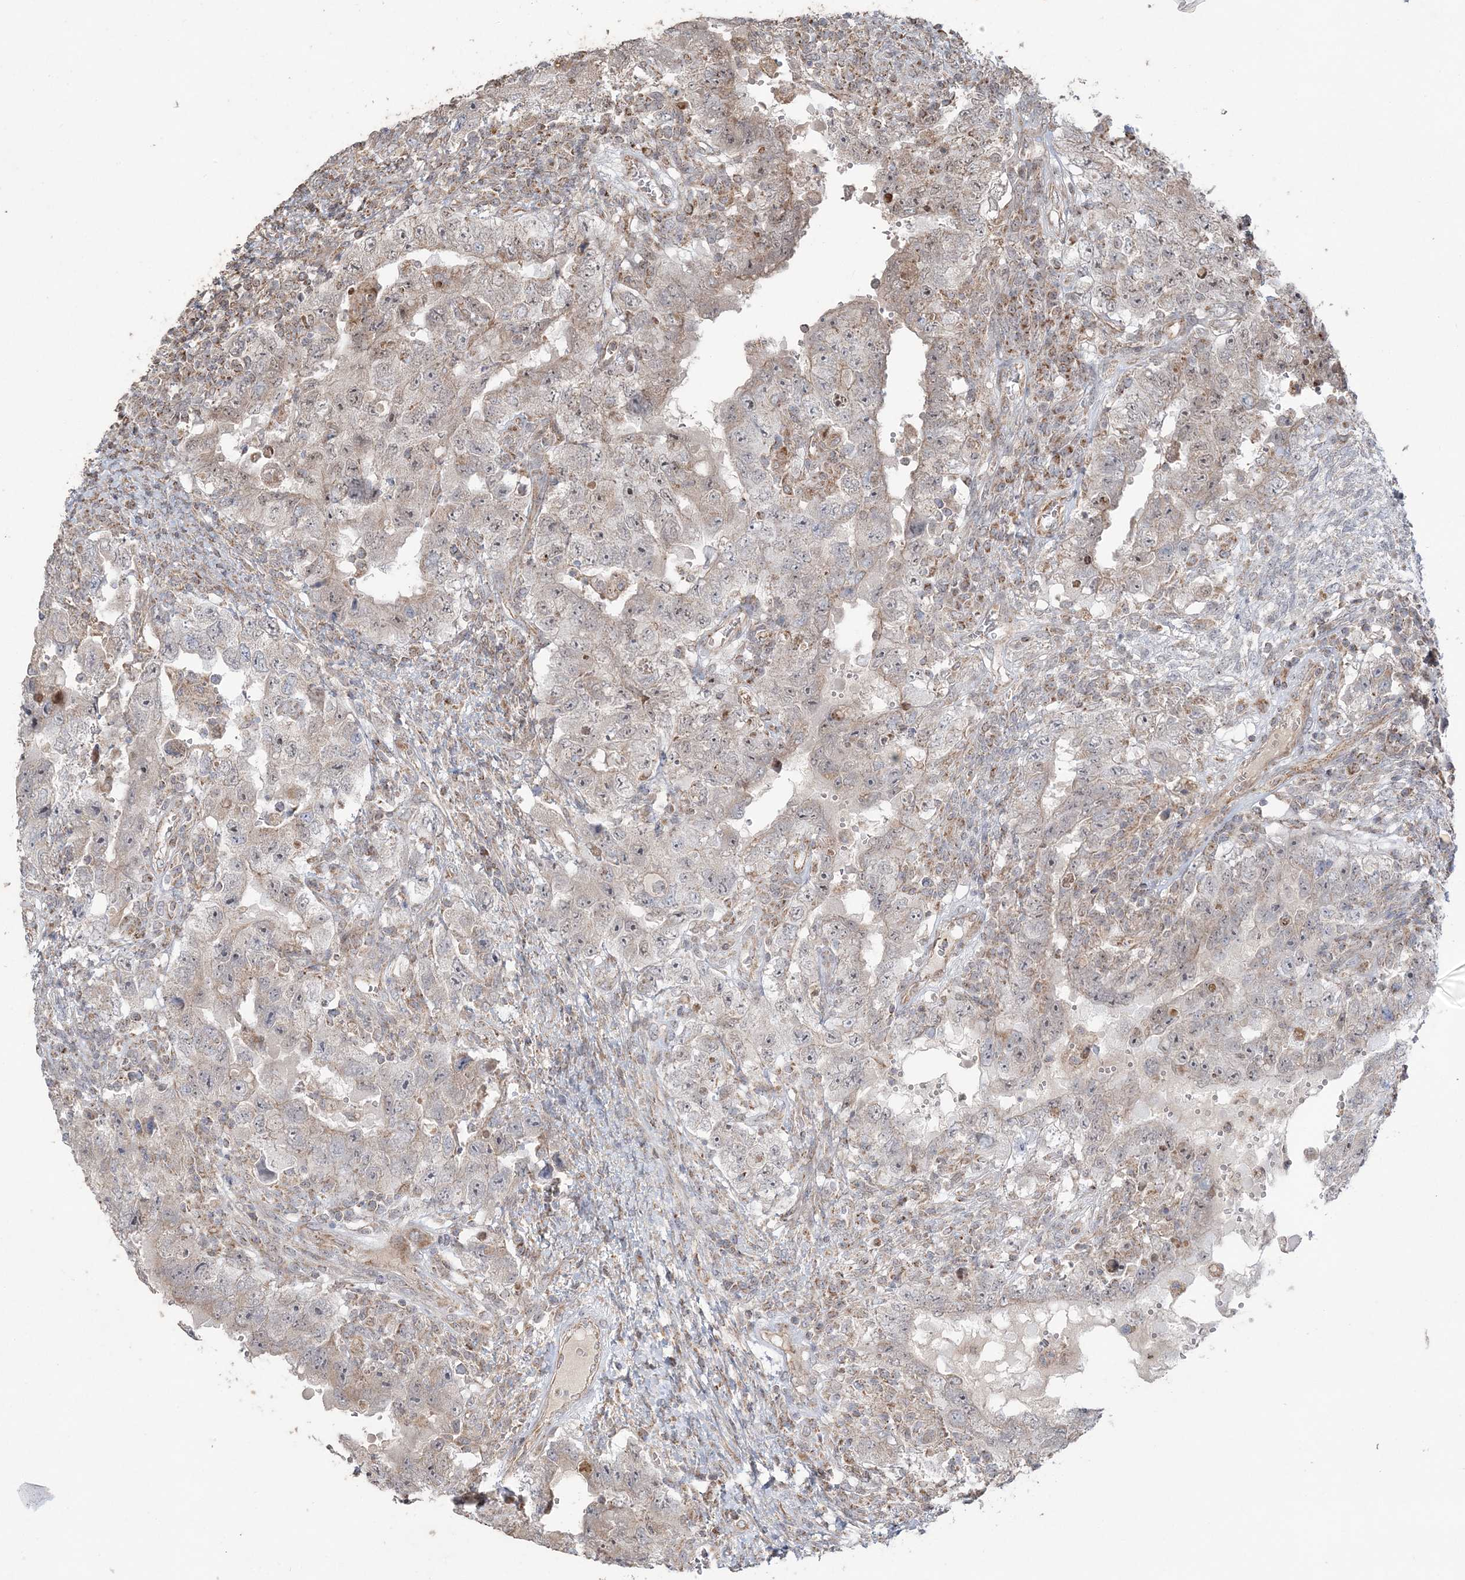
{"staining": {"intensity": "weak", "quantity": "<25%", "location": "nuclear"}, "tissue": "testis cancer", "cell_type": "Tumor cells", "image_type": "cancer", "snomed": [{"axis": "morphology", "description": "Carcinoma, Embryonal, NOS"}, {"axis": "topography", "description": "Testis"}], "caption": "DAB immunohistochemical staining of testis embryonal carcinoma exhibits no significant expression in tumor cells.", "gene": "SCLT1", "patient": {"sex": "male", "age": 26}}